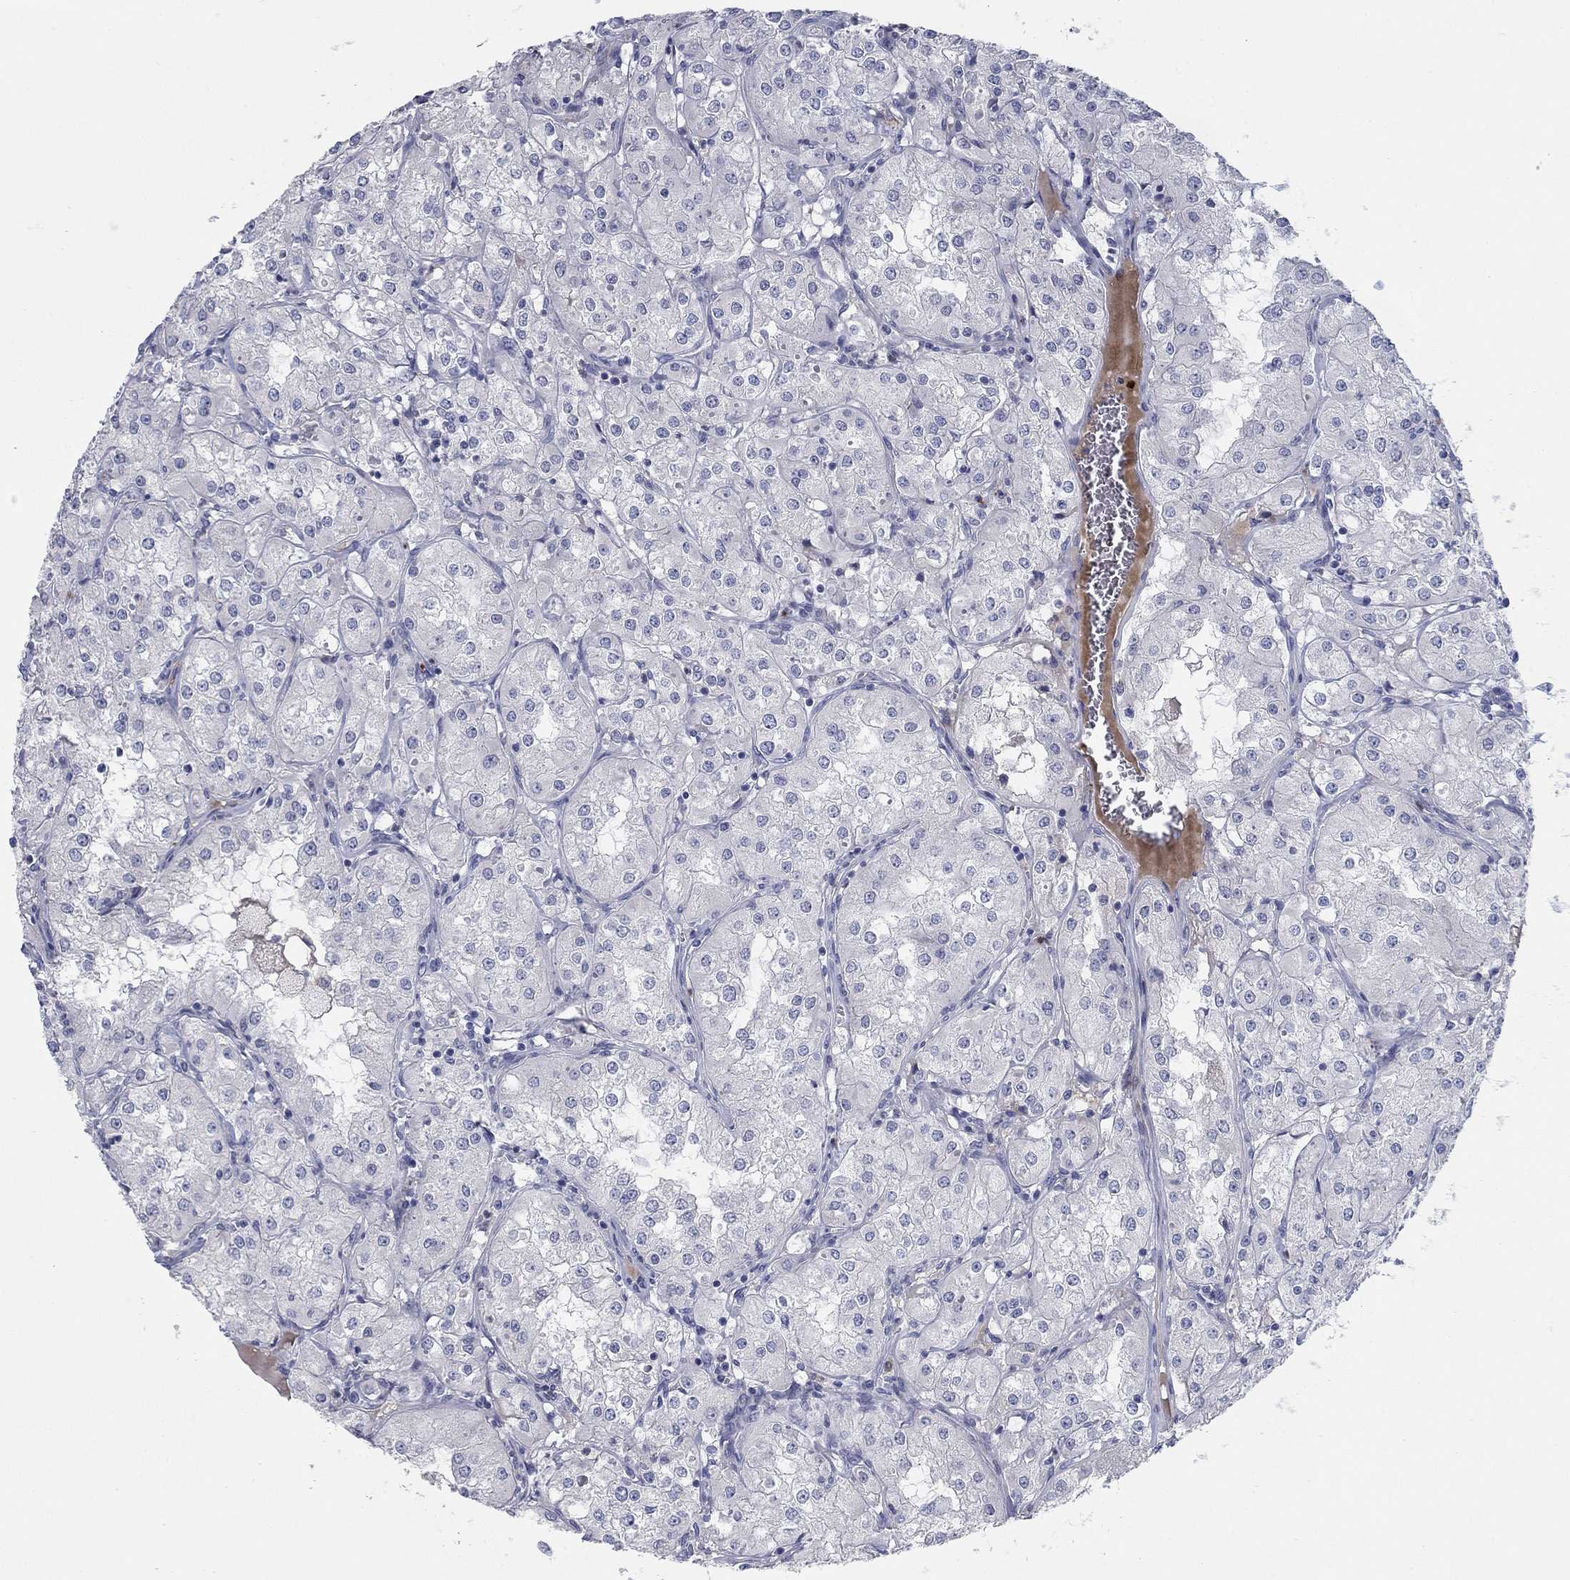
{"staining": {"intensity": "negative", "quantity": "none", "location": "none"}, "tissue": "renal cancer", "cell_type": "Tumor cells", "image_type": "cancer", "snomed": [{"axis": "morphology", "description": "Adenocarcinoma, NOS"}, {"axis": "topography", "description": "Kidney"}], "caption": "Renal adenocarcinoma was stained to show a protein in brown. There is no significant staining in tumor cells. (Immunohistochemistry, brightfield microscopy, high magnification).", "gene": "TMEM249", "patient": {"sex": "male", "age": 77}}